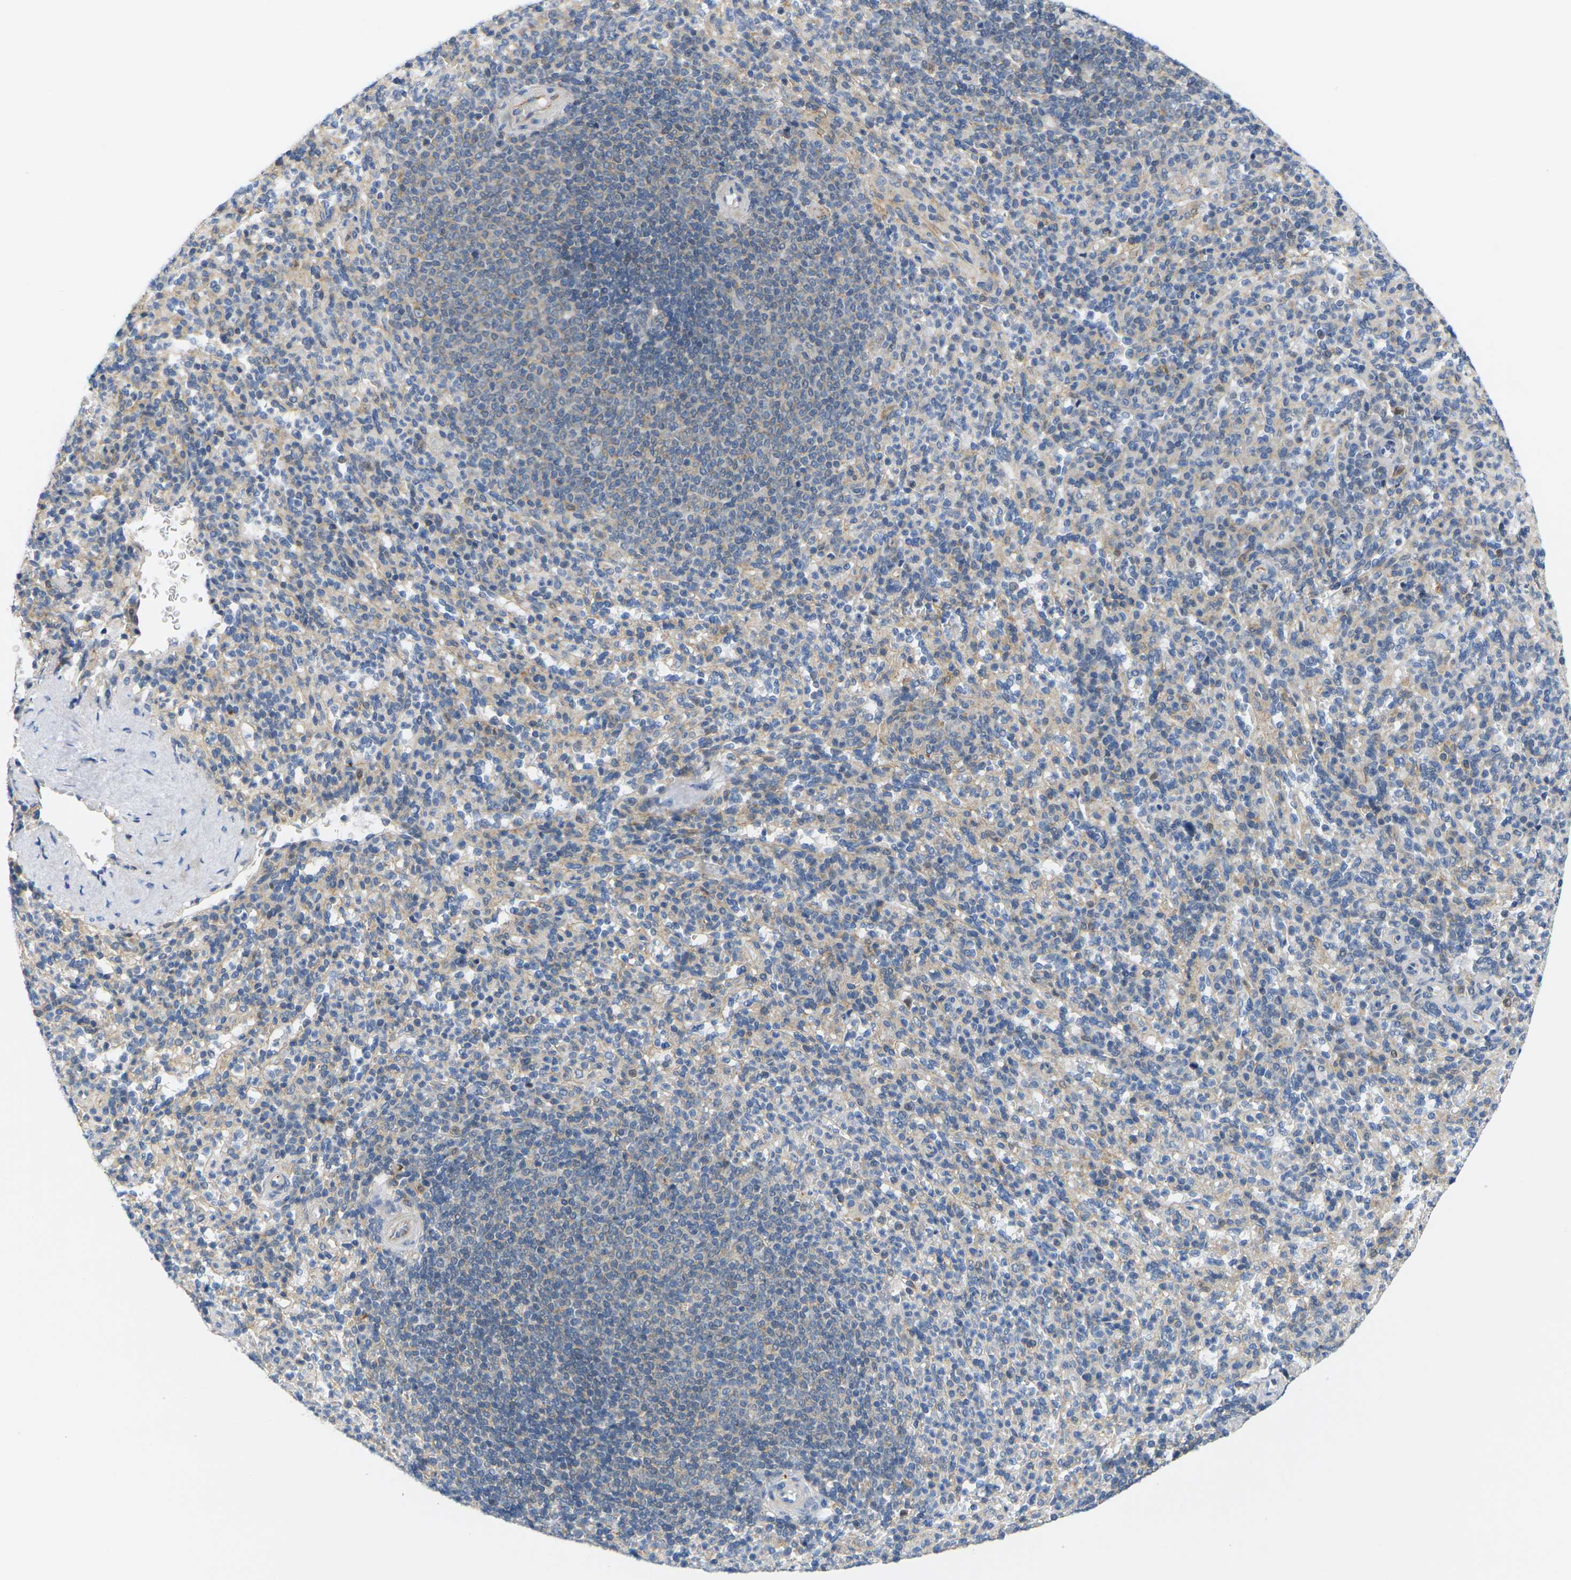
{"staining": {"intensity": "weak", "quantity": ">75%", "location": "cytoplasmic/membranous"}, "tissue": "spleen", "cell_type": "Cells in red pulp", "image_type": "normal", "snomed": [{"axis": "morphology", "description": "Normal tissue, NOS"}, {"axis": "topography", "description": "Spleen"}], "caption": "DAB immunohistochemical staining of benign human spleen reveals weak cytoplasmic/membranous protein positivity in approximately >75% of cells in red pulp. The staining was performed using DAB (3,3'-diaminobenzidine), with brown indicating positive protein expression. Nuclei are stained blue with hematoxylin.", "gene": "OTOF", "patient": {"sex": "male", "age": 36}}